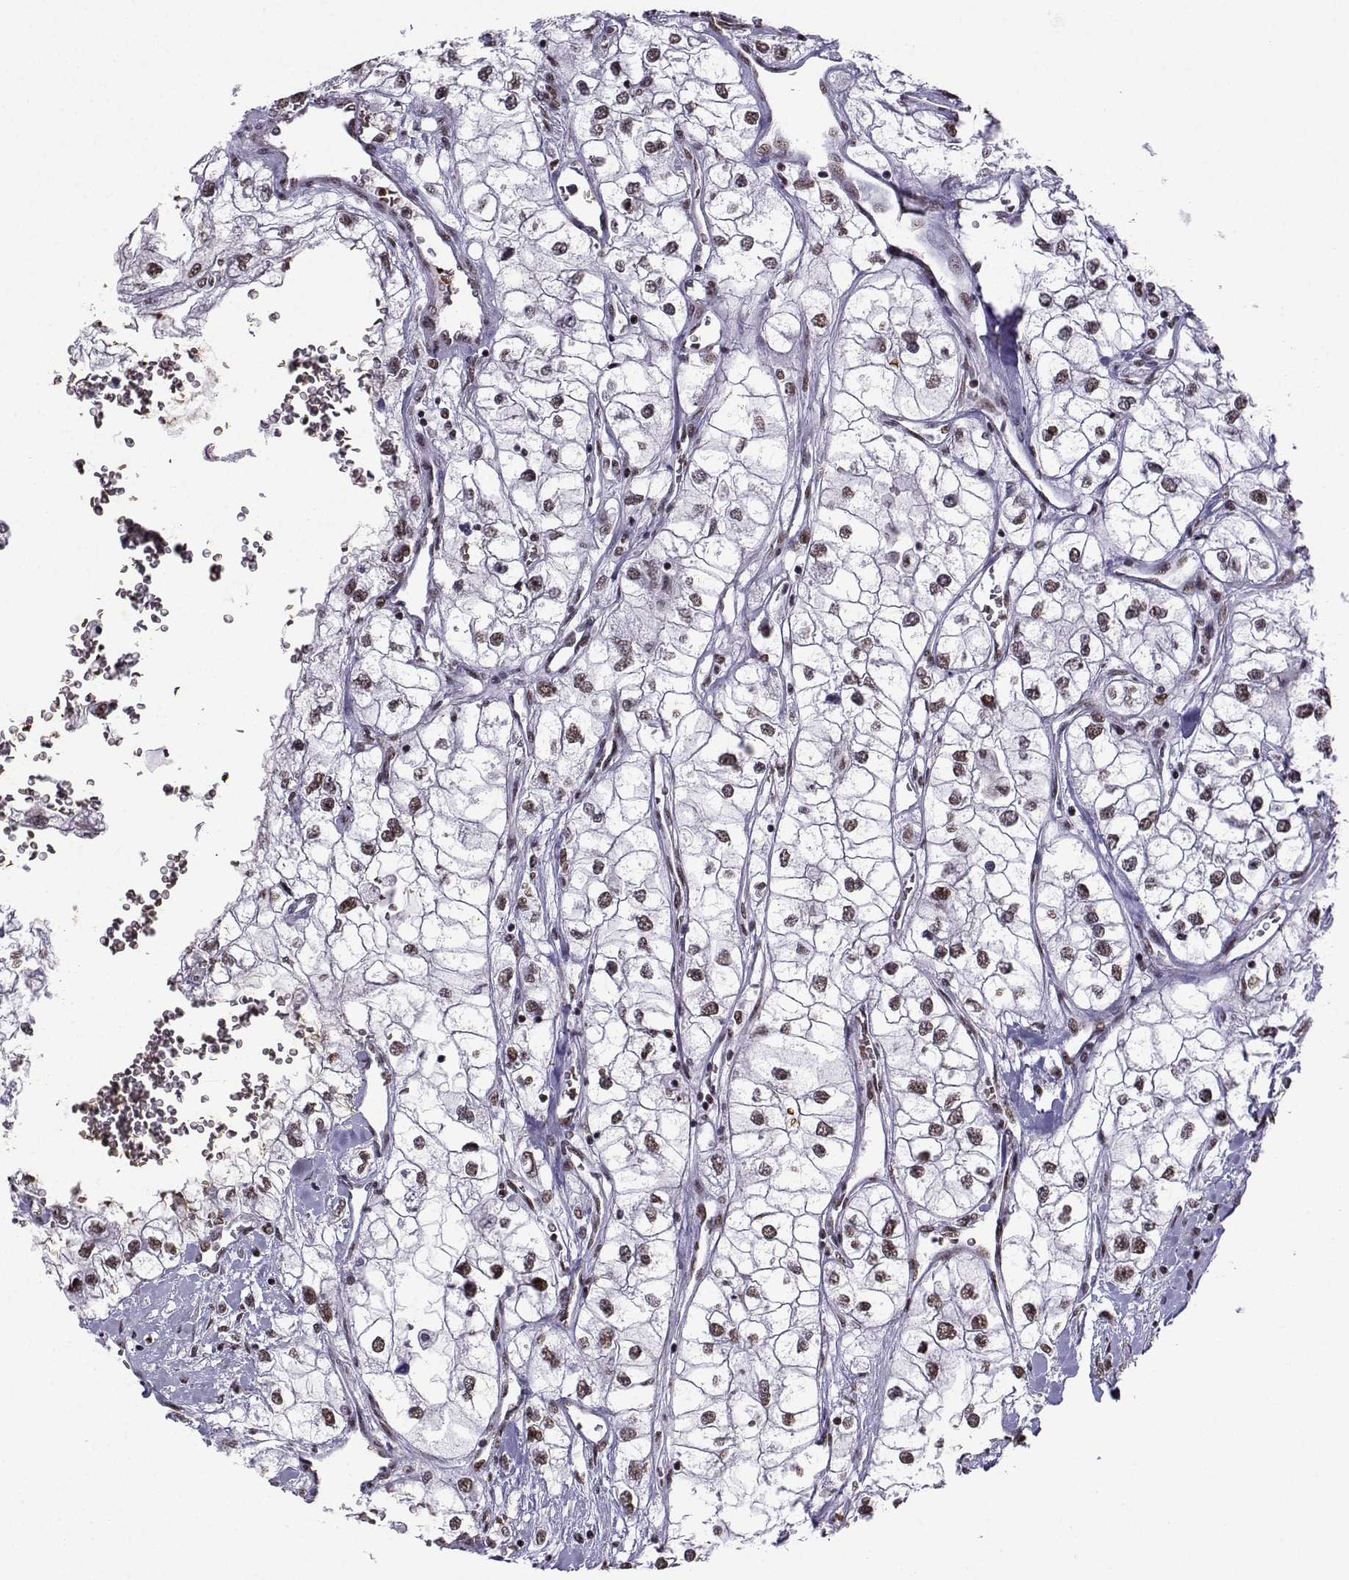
{"staining": {"intensity": "negative", "quantity": "none", "location": "none"}, "tissue": "renal cancer", "cell_type": "Tumor cells", "image_type": "cancer", "snomed": [{"axis": "morphology", "description": "Adenocarcinoma, NOS"}, {"axis": "topography", "description": "Kidney"}], "caption": "Tumor cells are negative for brown protein staining in renal cancer. (Stains: DAB (3,3'-diaminobenzidine) IHC with hematoxylin counter stain, Microscopy: brightfield microscopy at high magnification).", "gene": "CCNK", "patient": {"sex": "male", "age": 59}}